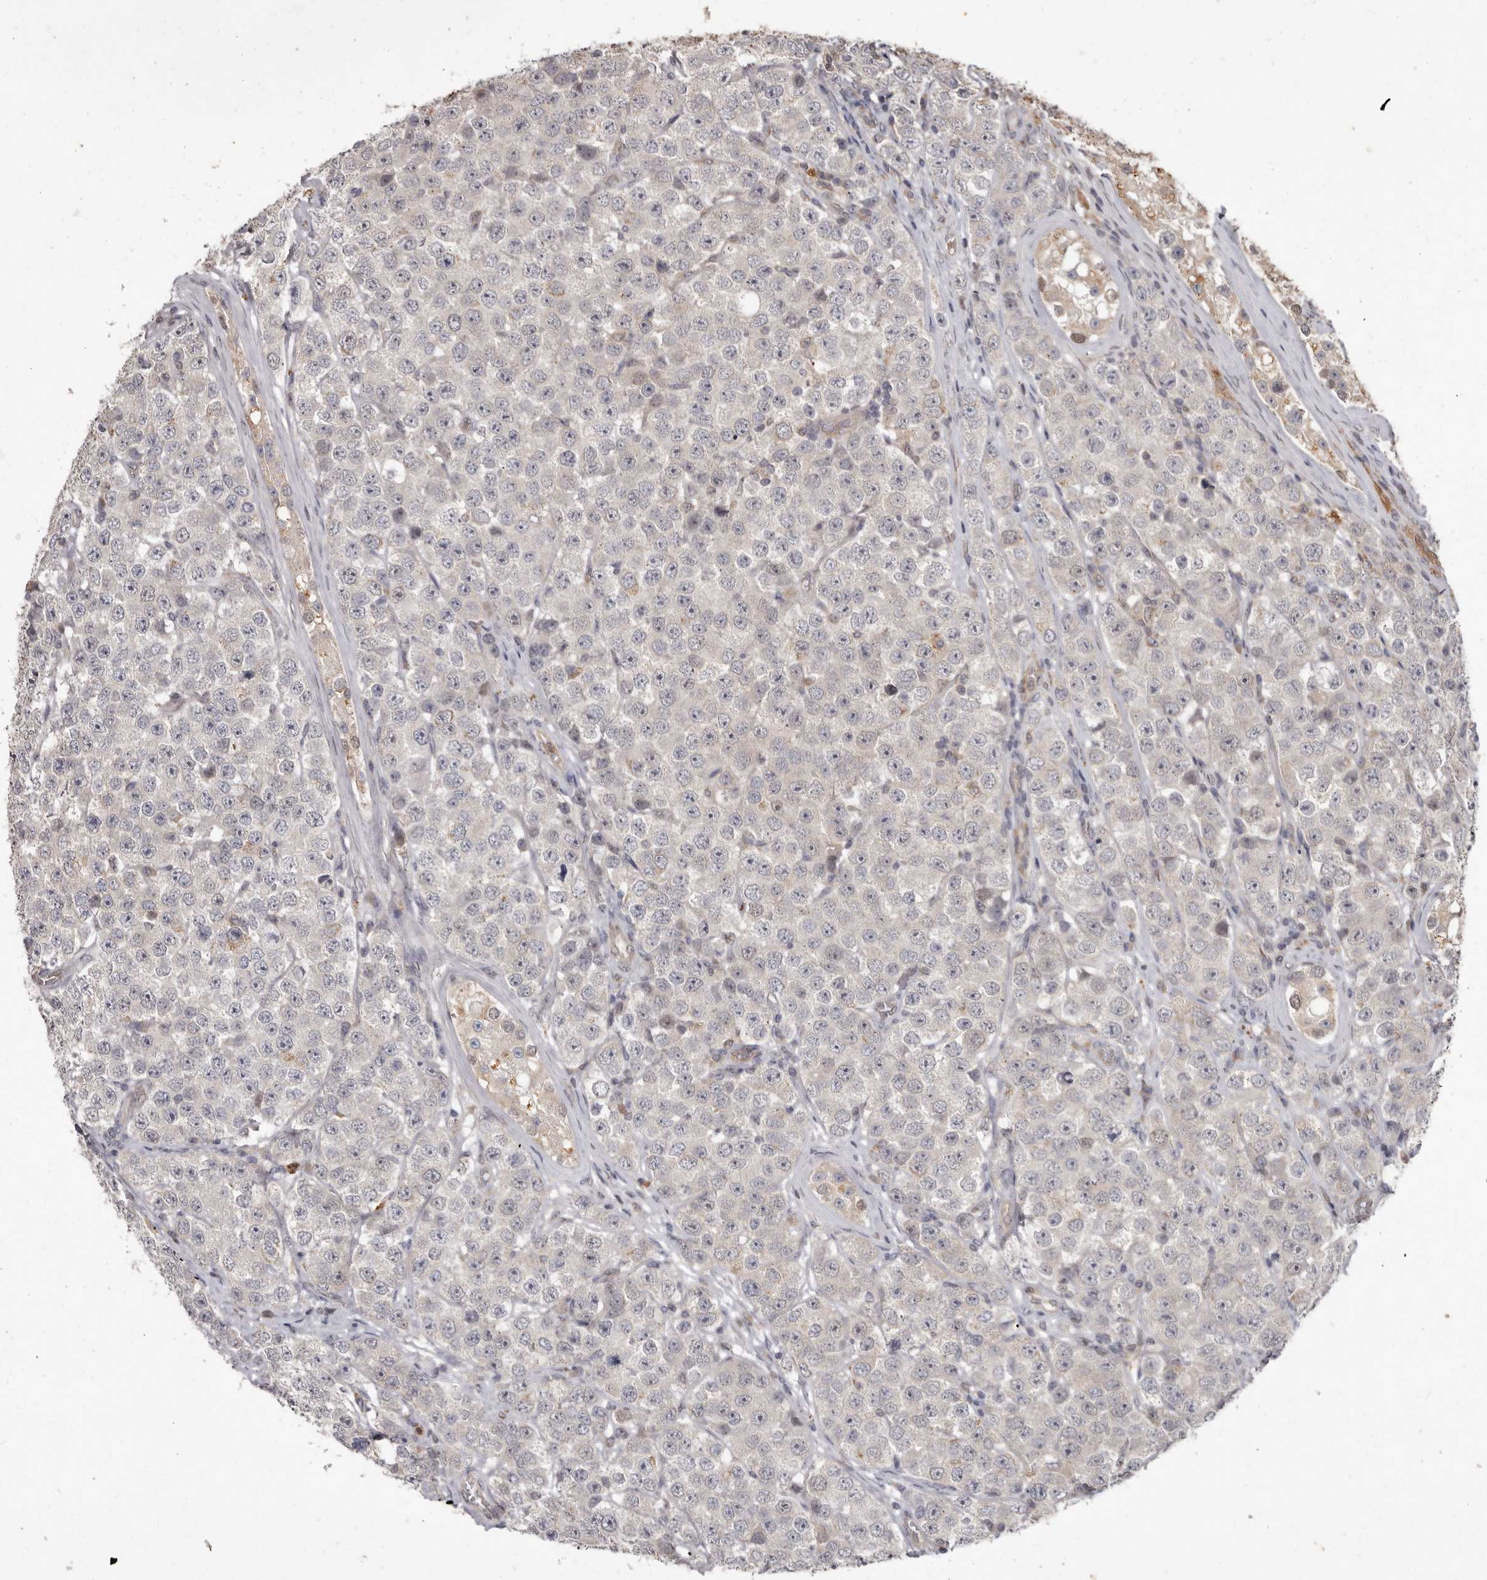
{"staining": {"intensity": "negative", "quantity": "none", "location": "none"}, "tissue": "testis cancer", "cell_type": "Tumor cells", "image_type": "cancer", "snomed": [{"axis": "morphology", "description": "Seminoma, NOS"}, {"axis": "topography", "description": "Testis"}], "caption": "There is no significant positivity in tumor cells of testis cancer.", "gene": "ACLY", "patient": {"sex": "male", "age": 28}}